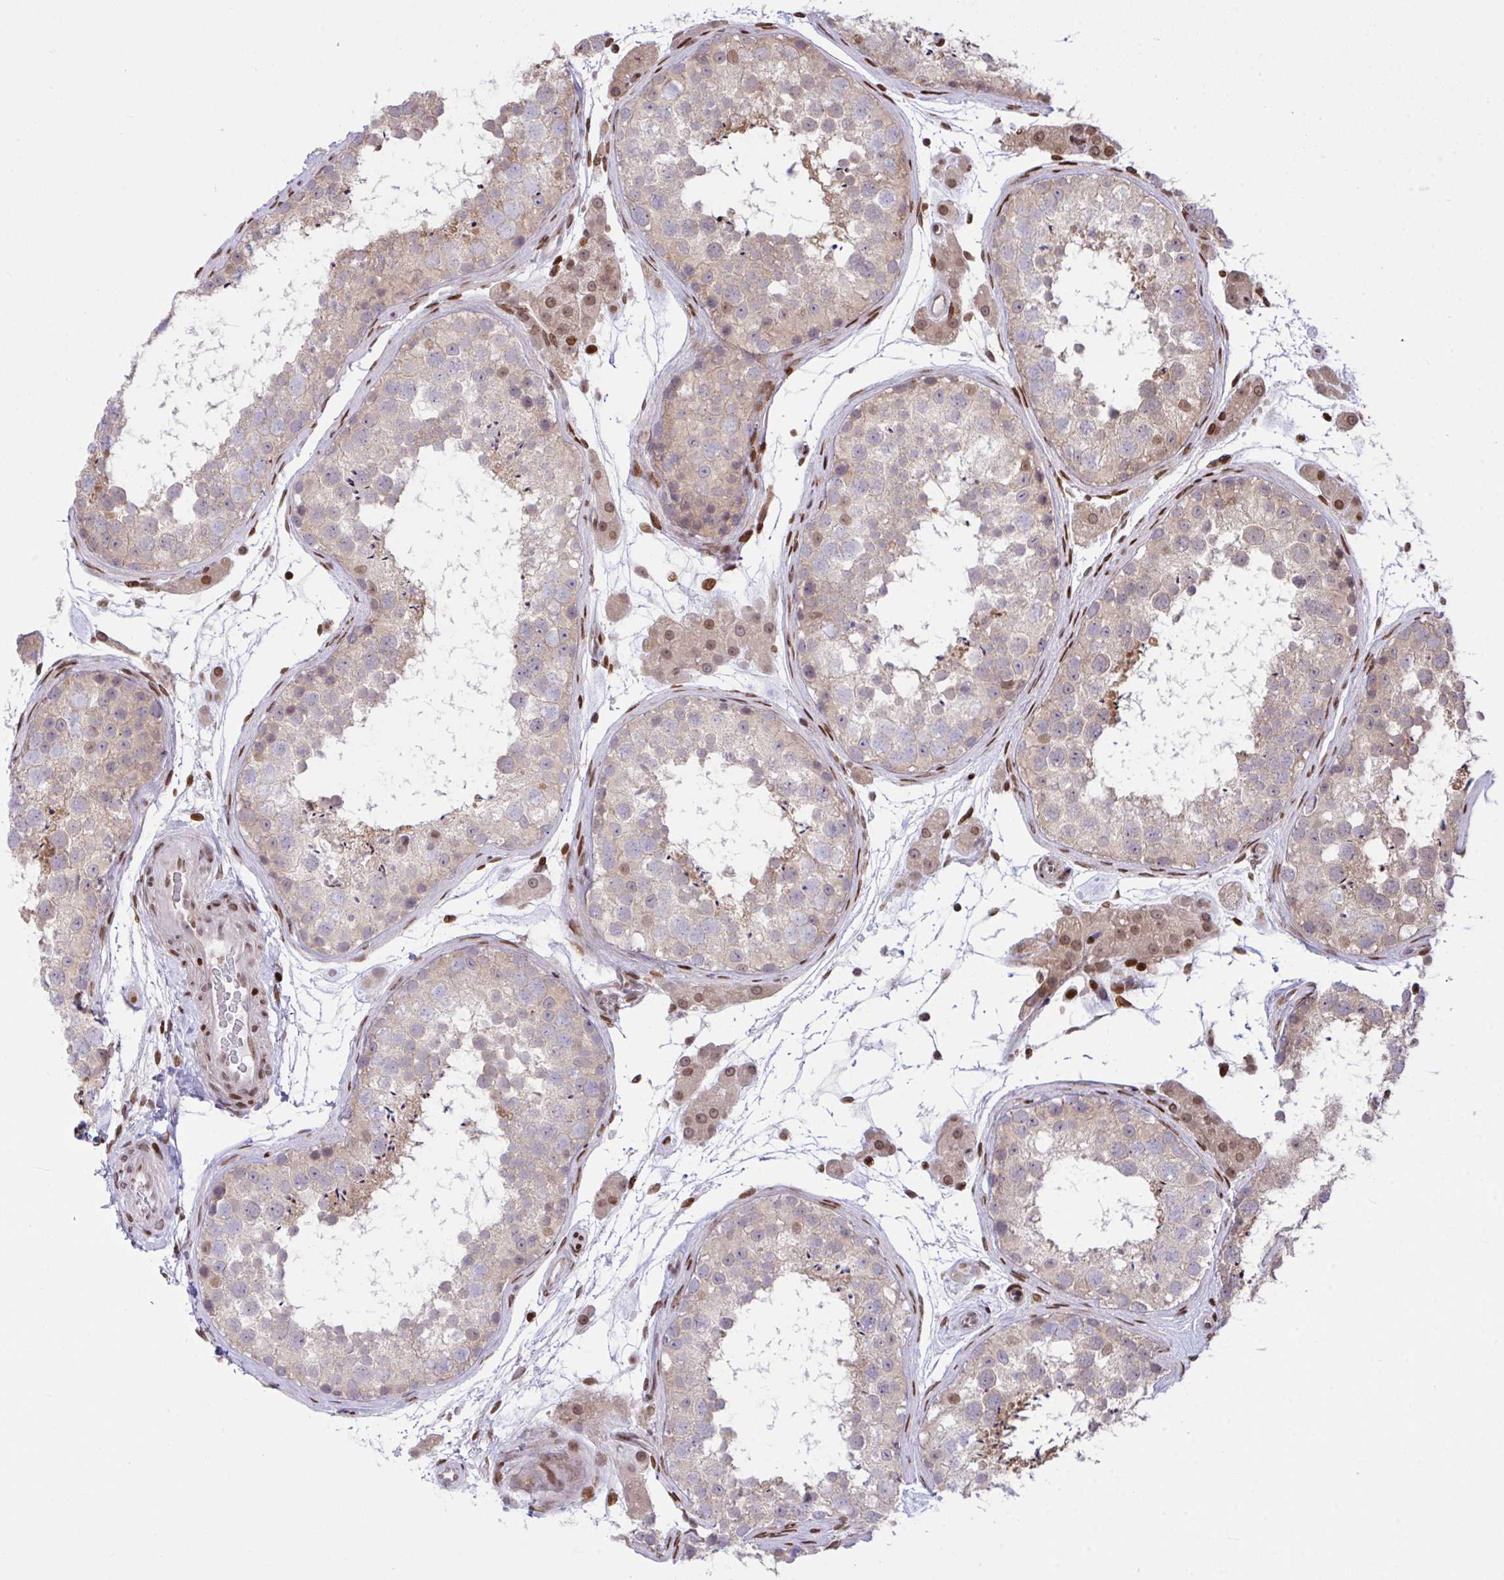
{"staining": {"intensity": "weak", "quantity": "25%-75%", "location": "cytoplasmic/membranous,nuclear"}, "tissue": "testis", "cell_type": "Cells in seminiferous ducts", "image_type": "normal", "snomed": [{"axis": "morphology", "description": "Normal tissue, NOS"}, {"axis": "topography", "description": "Testis"}], "caption": "Immunohistochemistry photomicrograph of normal testis: testis stained using IHC reveals low levels of weak protein expression localized specifically in the cytoplasmic/membranous,nuclear of cells in seminiferous ducts, appearing as a cytoplasmic/membranous,nuclear brown color.", "gene": "RAPGEF5", "patient": {"sex": "male", "age": 41}}